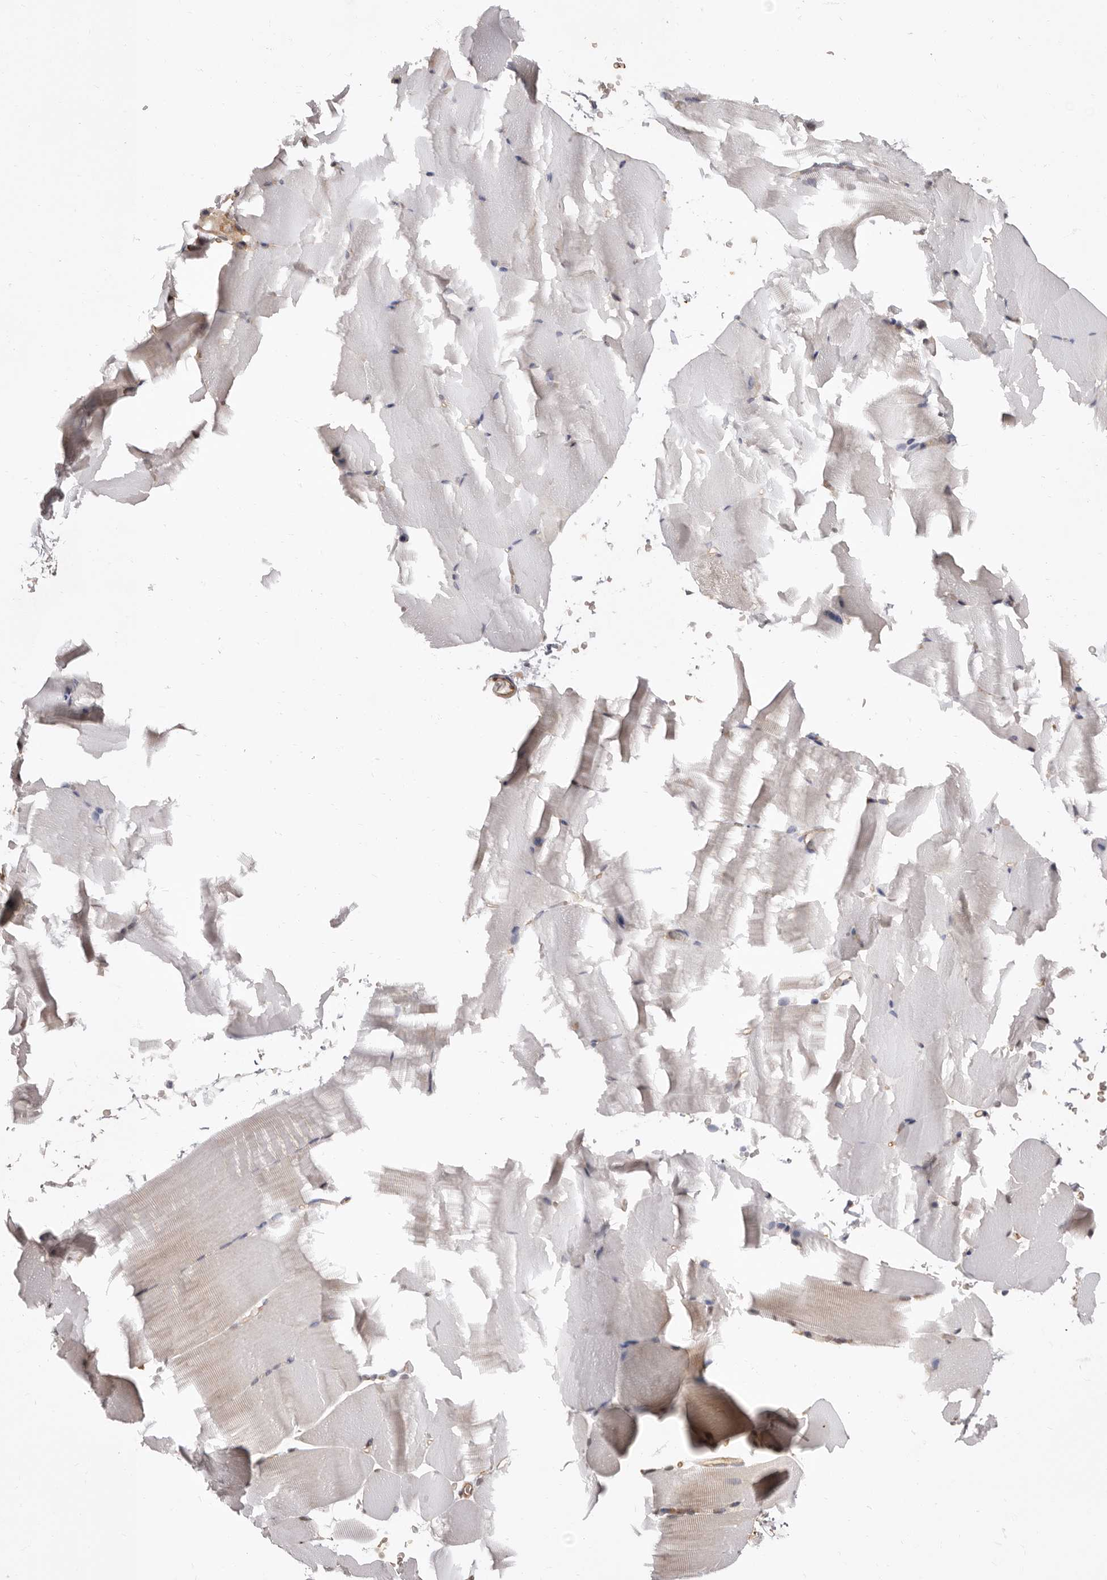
{"staining": {"intensity": "weak", "quantity": "25%-75%", "location": "cytoplasmic/membranous"}, "tissue": "skeletal muscle", "cell_type": "Myocytes", "image_type": "normal", "snomed": [{"axis": "morphology", "description": "Normal tissue, NOS"}, {"axis": "topography", "description": "Skeletal muscle"}, {"axis": "topography", "description": "Parathyroid gland"}], "caption": "The histopathology image reveals immunohistochemical staining of unremarkable skeletal muscle. There is weak cytoplasmic/membranous staining is present in approximately 25%-75% of myocytes.", "gene": "GPR27", "patient": {"sex": "female", "age": 37}}